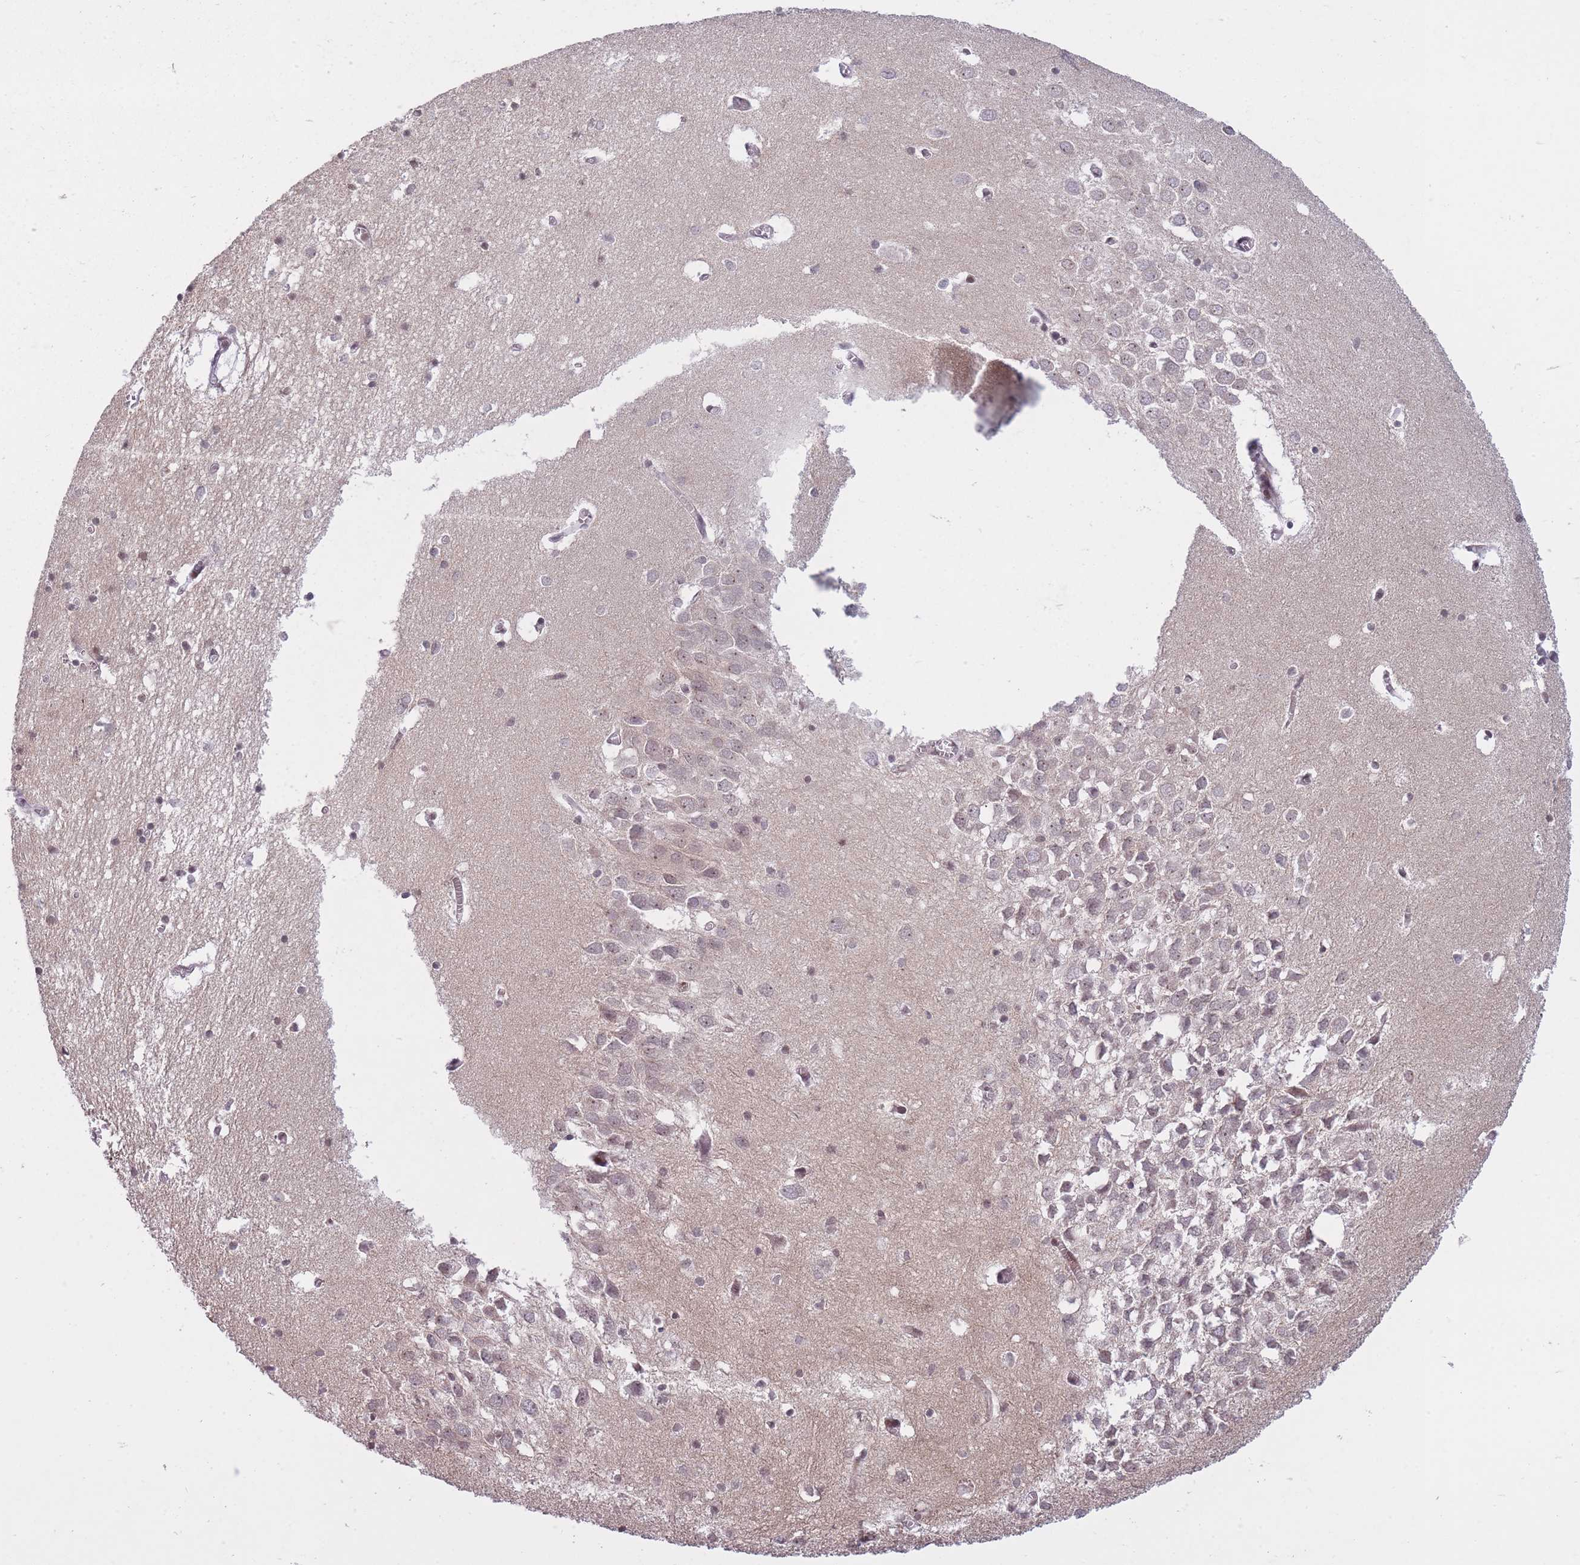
{"staining": {"intensity": "moderate", "quantity": "<25%", "location": "nuclear"}, "tissue": "hippocampus", "cell_type": "Glial cells", "image_type": "normal", "snomed": [{"axis": "morphology", "description": "Normal tissue, NOS"}, {"axis": "topography", "description": "Hippocampus"}], "caption": "Hippocampus stained for a protein demonstrates moderate nuclear positivity in glial cells. The staining was performed using DAB (3,3'-diaminobenzidine) to visualize the protein expression in brown, while the nuclei were stained in blue with hematoxylin (Magnification: 20x).", "gene": "TMC6", "patient": {"sex": "male", "age": 70}}